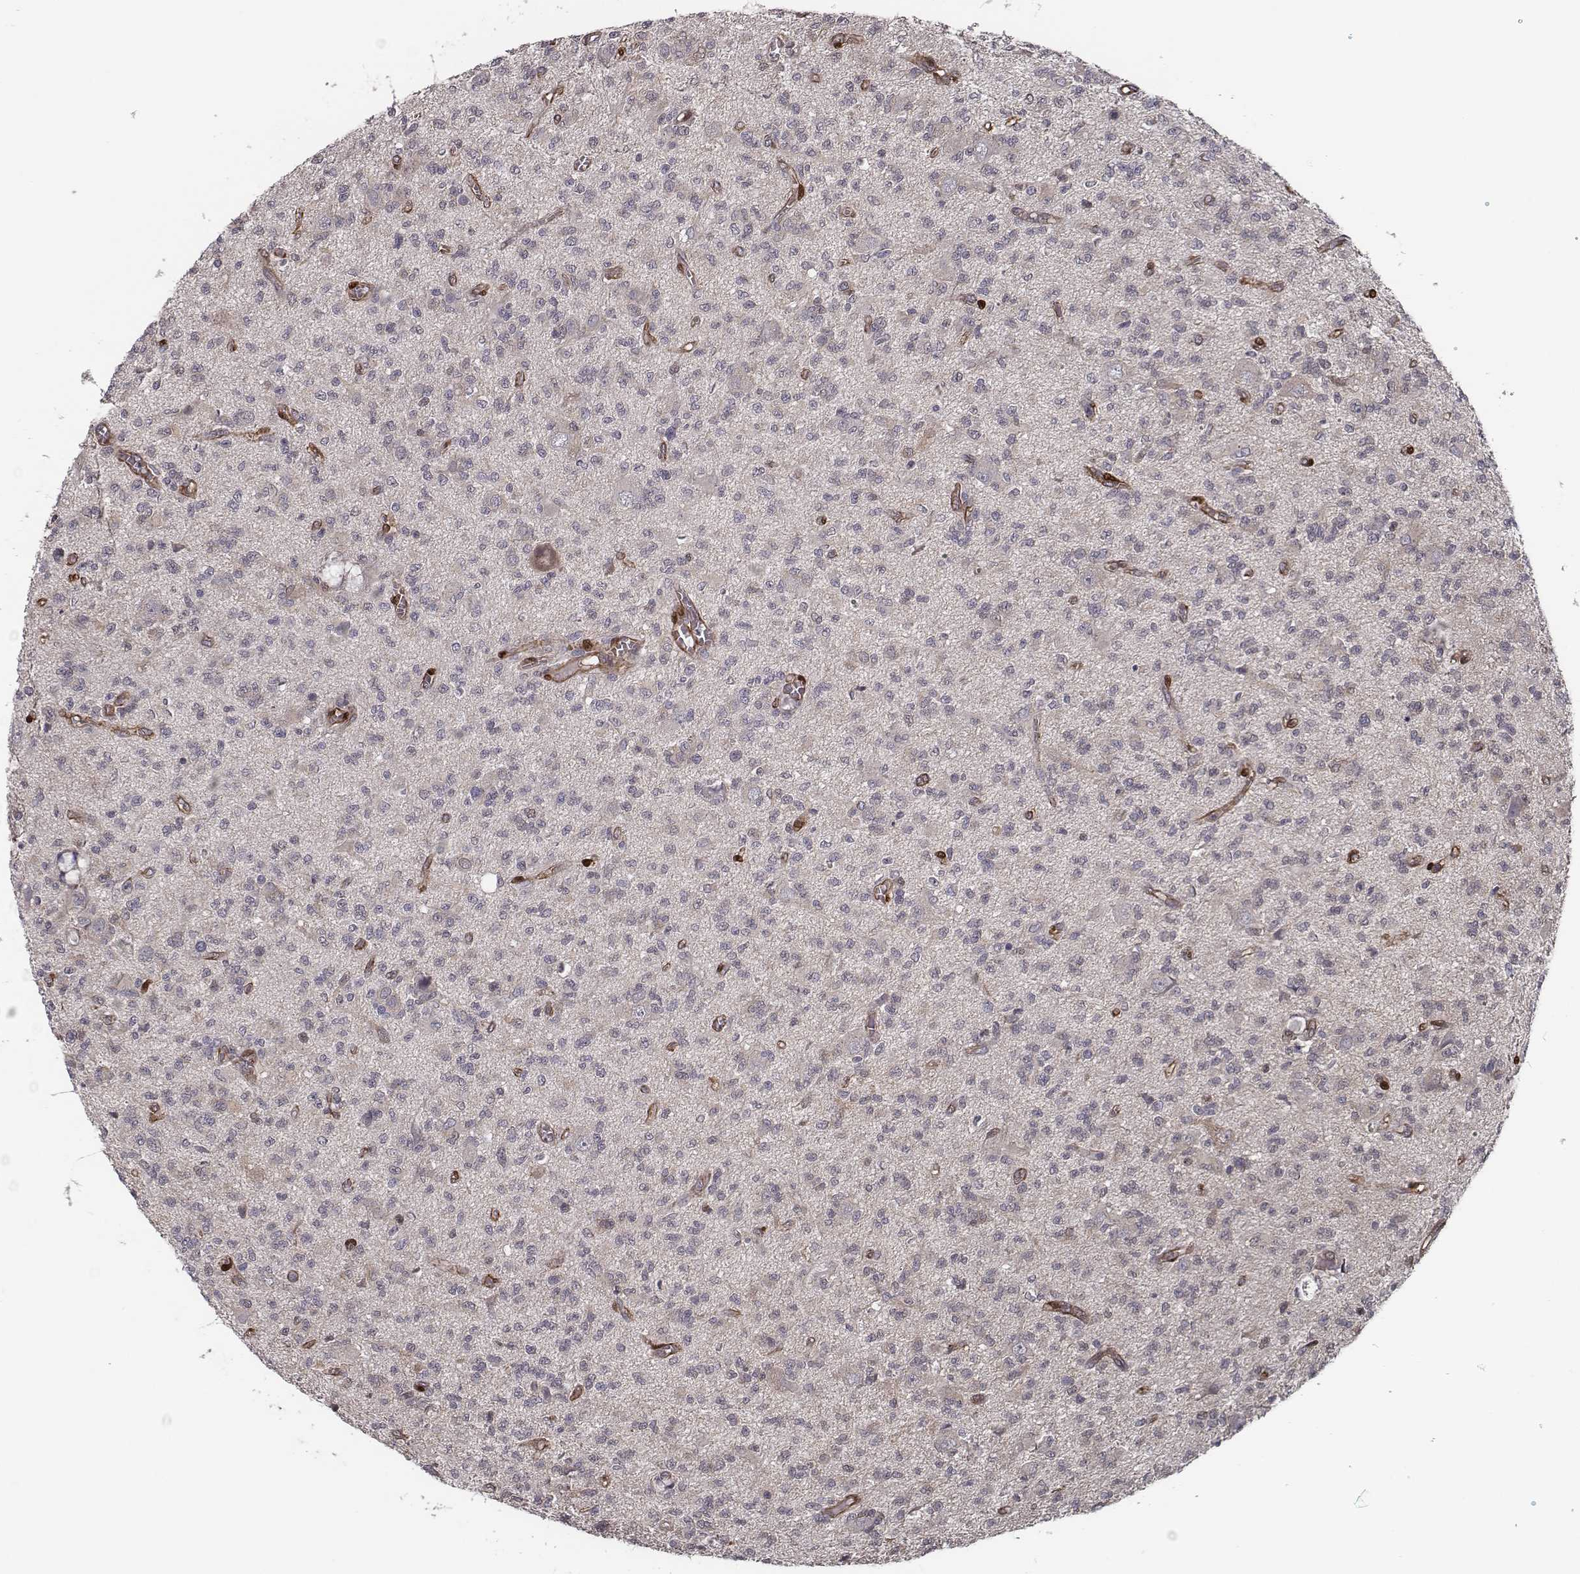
{"staining": {"intensity": "negative", "quantity": "none", "location": "none"}, "tissue": "glioma", "cell_type": "Tumor cells", "image_type": "cancer", "snomed": [{"axis": "morphology", "description": "Glioma, malignant, Low grade"}, {"axis": "topography", "description": "Brain"}], "caption": "IHC histopathology image of neoplastic tissue: glioma stained with DAB demonstrates no significant protein positivity in tumor cells. (DAB (3,3'-diaminobenzidine) immunohistochemistry (IHC) visualized using brightfield microscopy, high magnification).", "gene": "ISYNA1", "patient": {"sex": "male", "age": 64}}